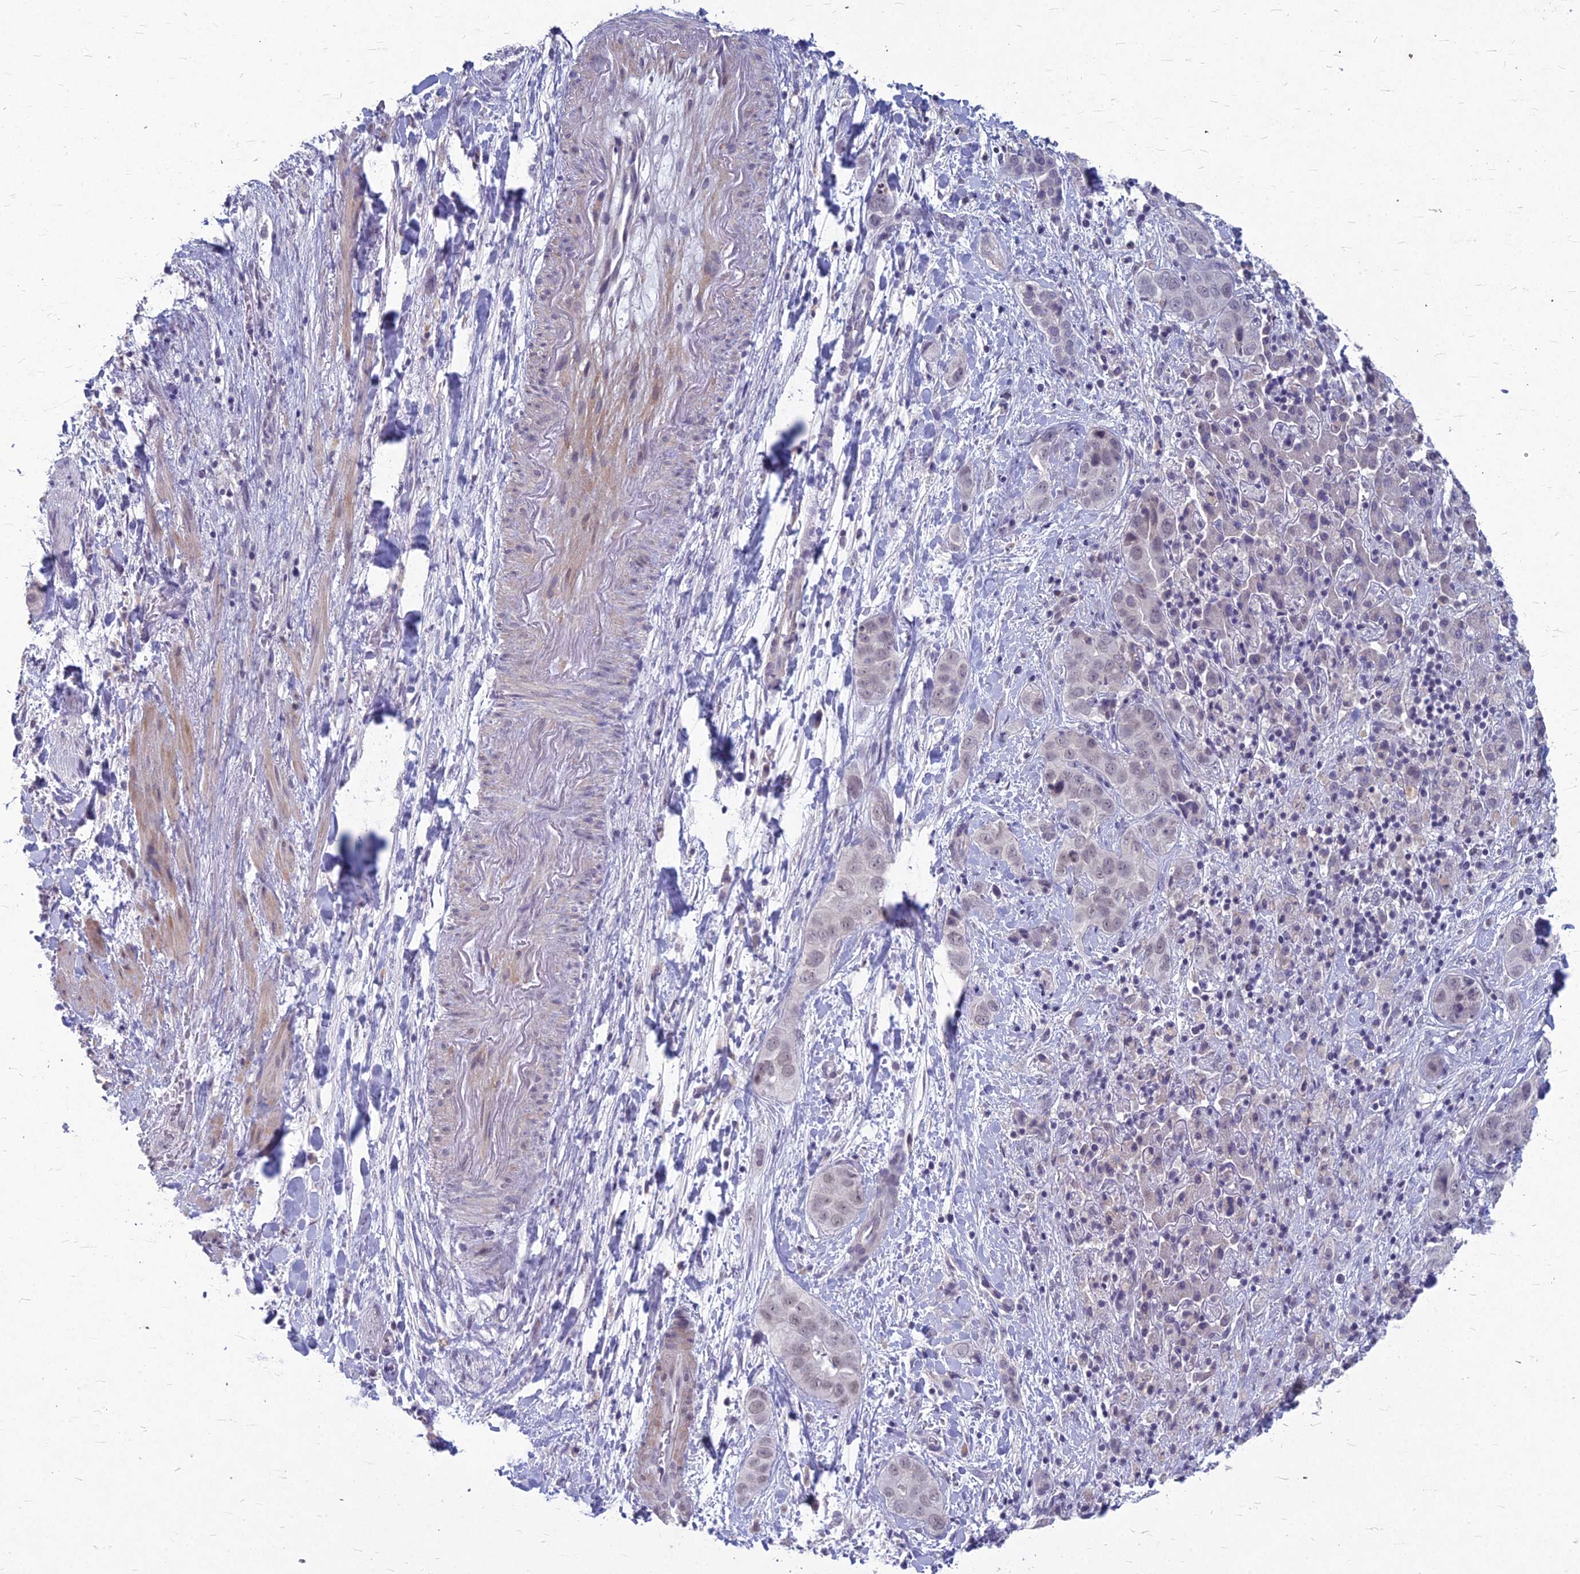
{"staining": {"intensity": "weak", "quantity": "<25%", "location": "nuclear"}, "tissue": "liver cancer", "cell_type": "Tumor cells", "image_type": "cancer", "snomed": [{"axis": "morphology", "description": "Cholangiocarcinoma"}, {"axis": "topography", "description": "Liver"}], "caption": "This is a micrograph of immunohistochemistry staining of liver cancer, which shows no expression in tumor cells.", "gene": "KAT7", "patient": {"sex": "female", "age": 52}}